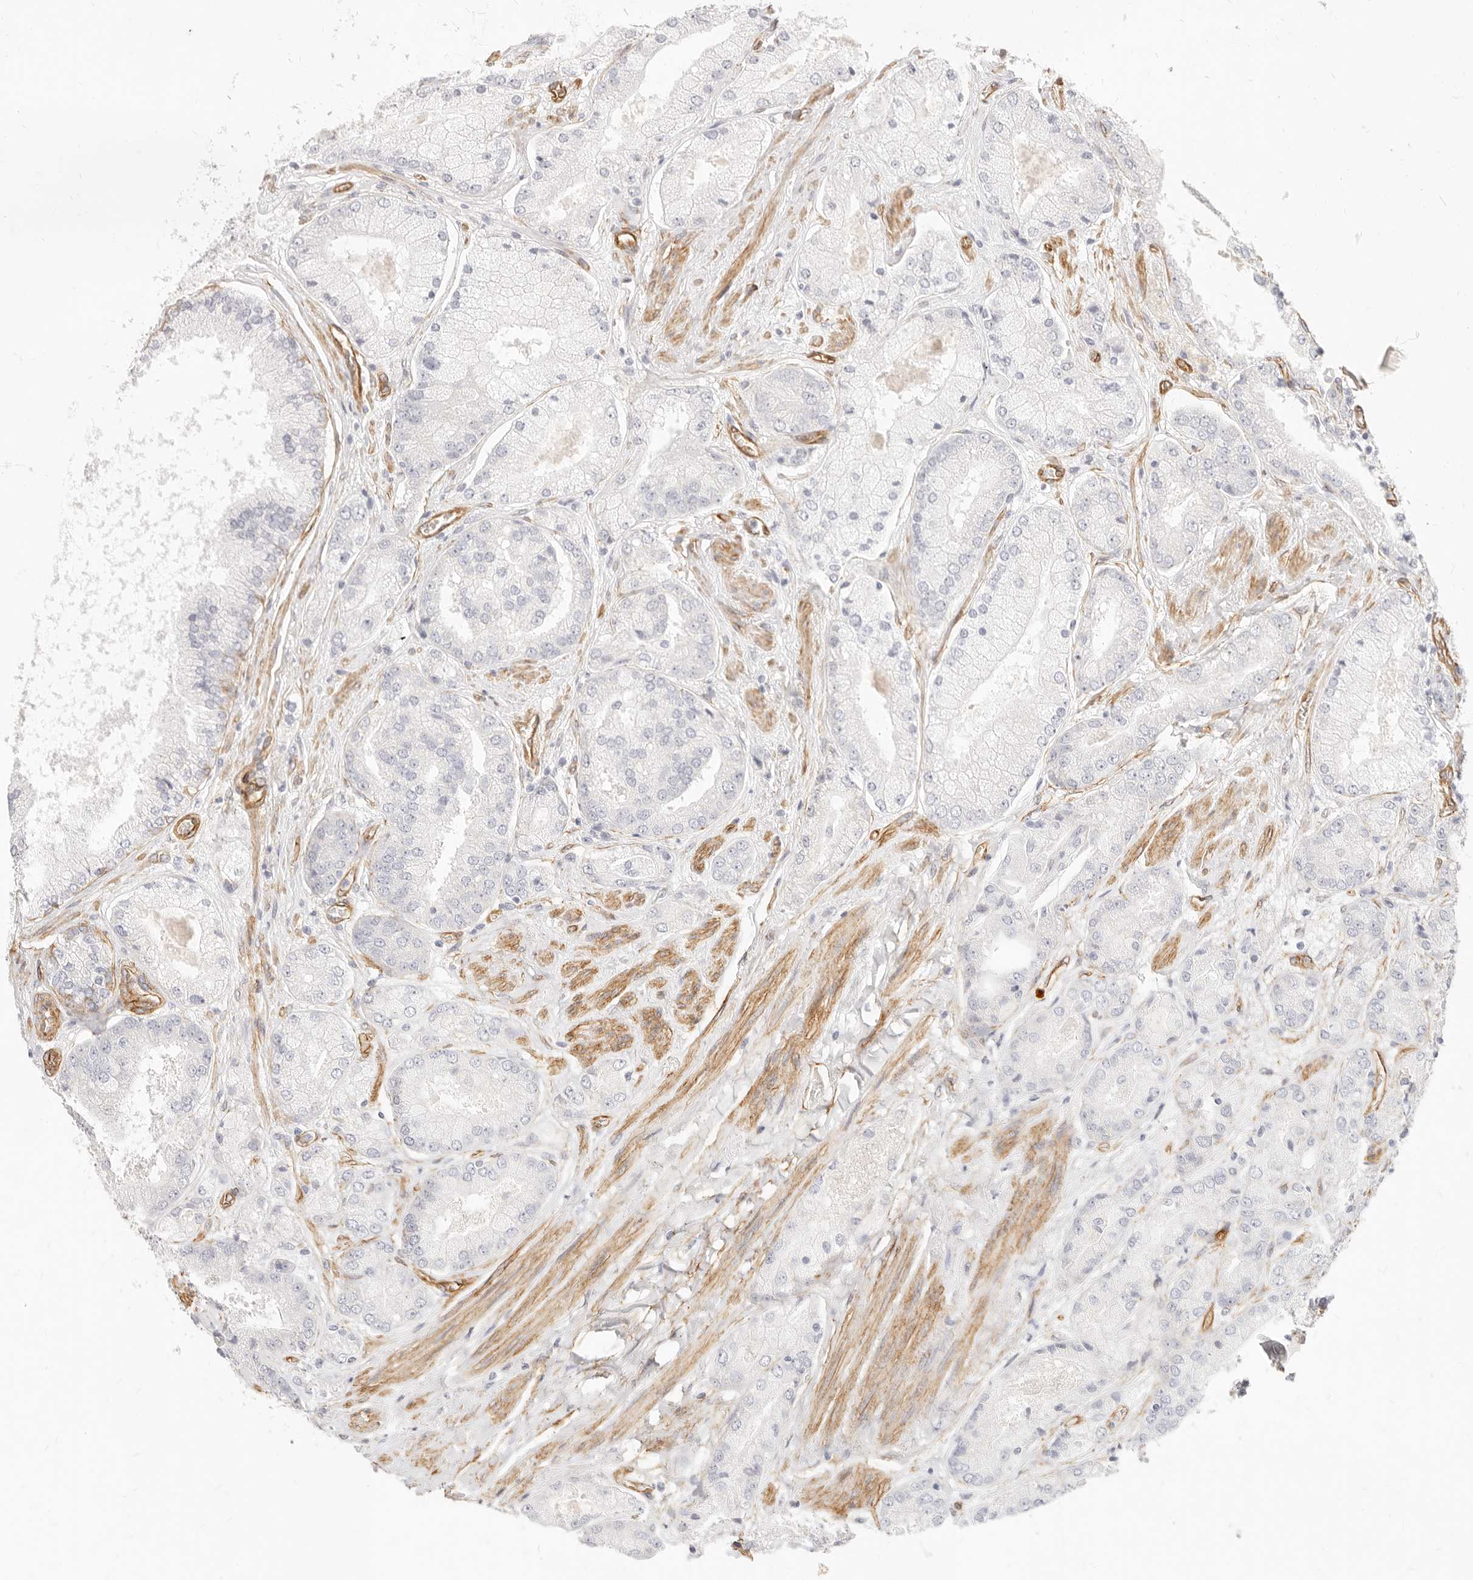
{"staining": {"intensity": "negative", "quantity": "none", "location": "none"}, "tissue": "prostate cancer", "cell_type": "Tumor cells", "image_type": "cancer", "snomed": [{"axis": "morphology", "description": "Adenocarcinoma, High grade"}, {"axis": "topography", "description": "Prostate"}], "caption": "This is an immunohistochemistry (IHC) photomicrograph of human prostate adenocarcinoma (high-grade). There is no staining in tumor cells.", "gene": "NUS1", "patient": {"sex": "male", "age": 58}}